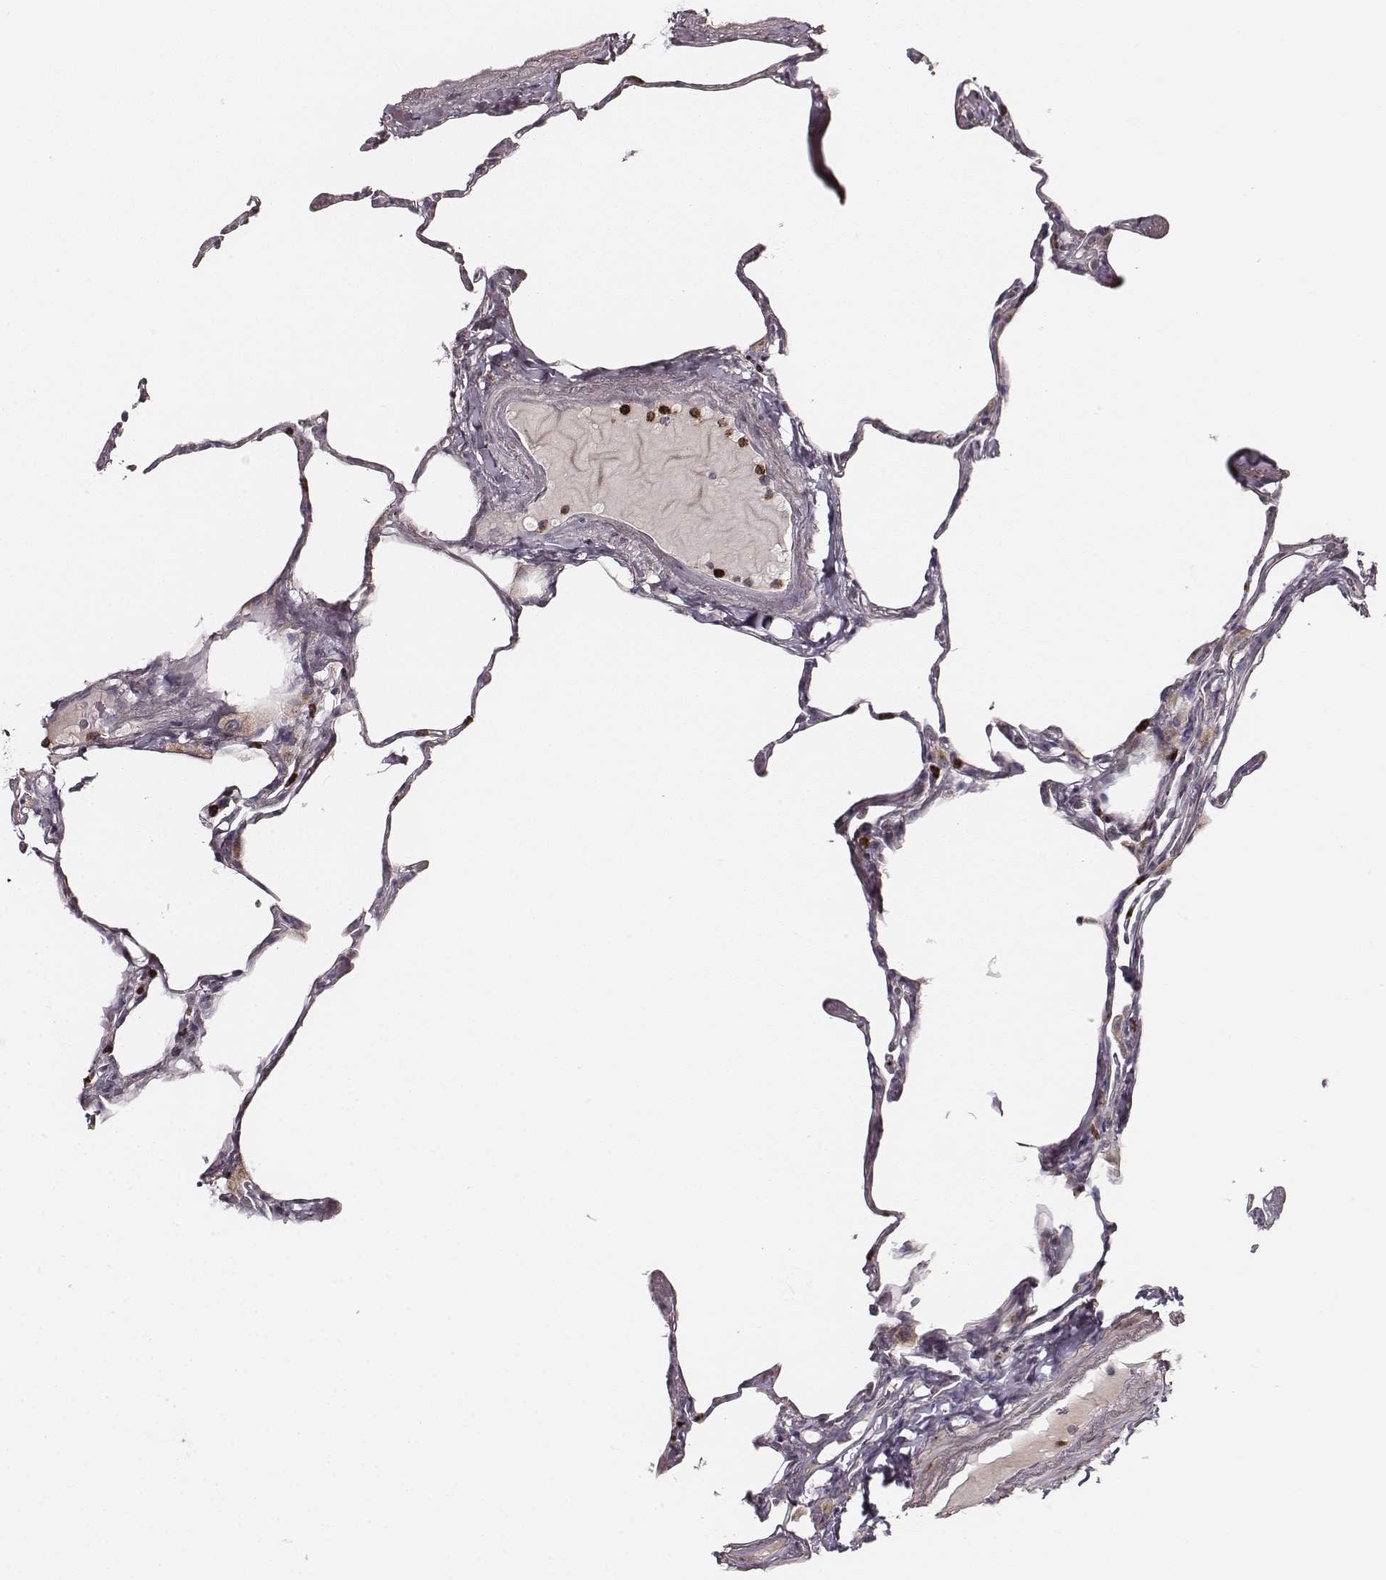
{"staining": {"intensity": "negative", "quantity": "none", "location": "none"}, "tissue": "lung", "cell_type": "Alveolar cells", "image_type": "normal", "snomed": [{"axis": "morphology", "description": "Normal tissue, NOS"}, {"axis": "topography", "description": "Lung"}], "caption": "The histopathology image demonstrates no significant expression in alveolar cells of lung. The staining is performed using DAB brown chromogen with nuclei counter-stained in using hematoxylin.", "gene": "ABCA7", "patient": {"sex": "male", "age": 65}}